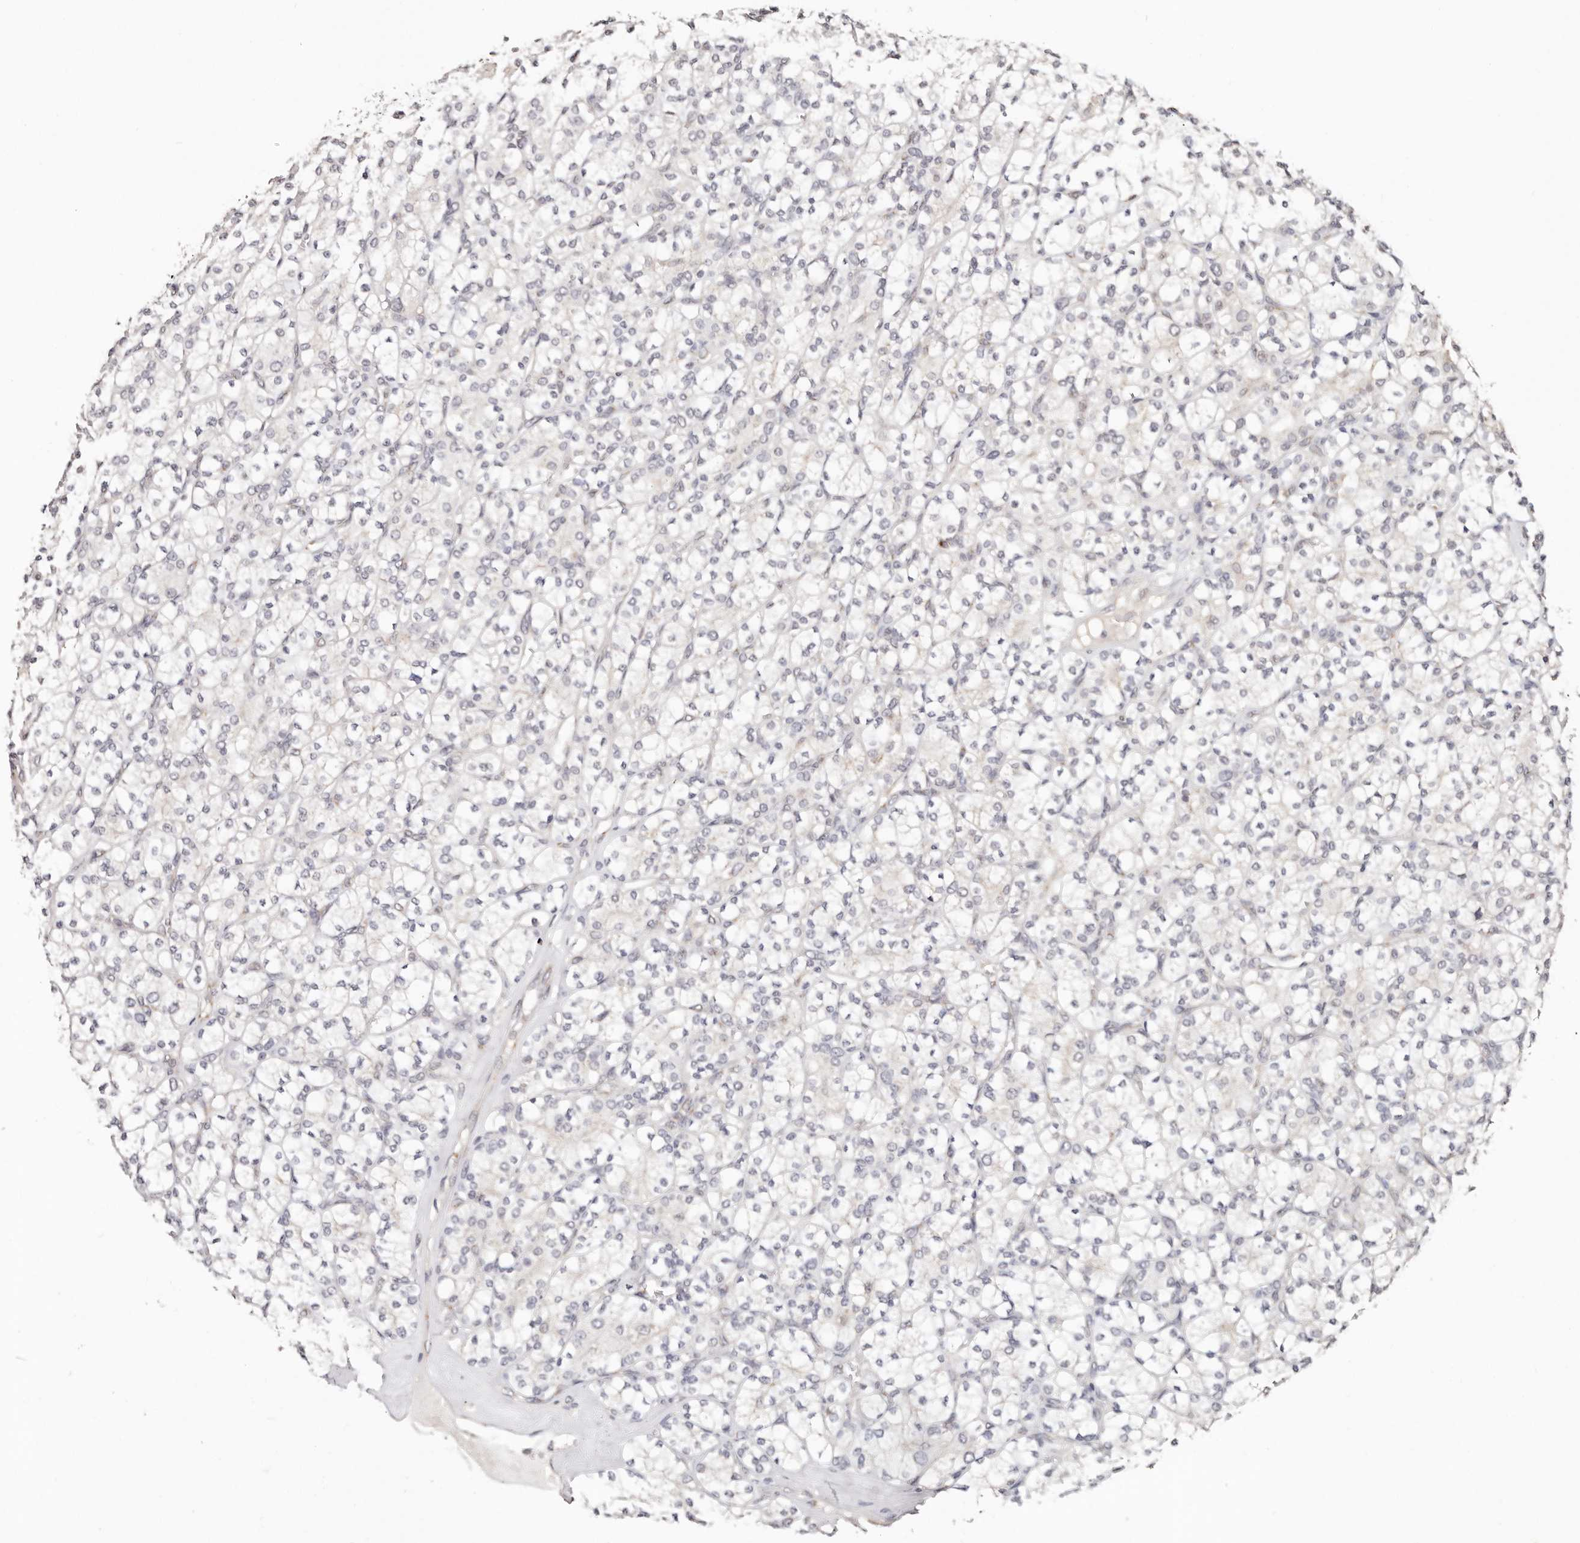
{"staining": {"intensity": "negative", "quantity": "none", "location": "none"}, "tissue": "renal cancer", "cell_type": "Tumor cells", "image_type": "cancer", "snomed": [{"axis": "morphology", "description": "Adenocarcinoma, NOS"}, {"axis": "topography", "description": "Kidney"}], "caption": "DAB (3,3'-diaminobenzidine) immunohistochemical staining of renal cancer (adenocarcinoma) demonstrates no significant positivity in tumor cells. (DAB immunohistochemistry with hematoxylin counter stain).", "gene": "VIPAS39", "patient": {"sex": "male", "age": 77}}